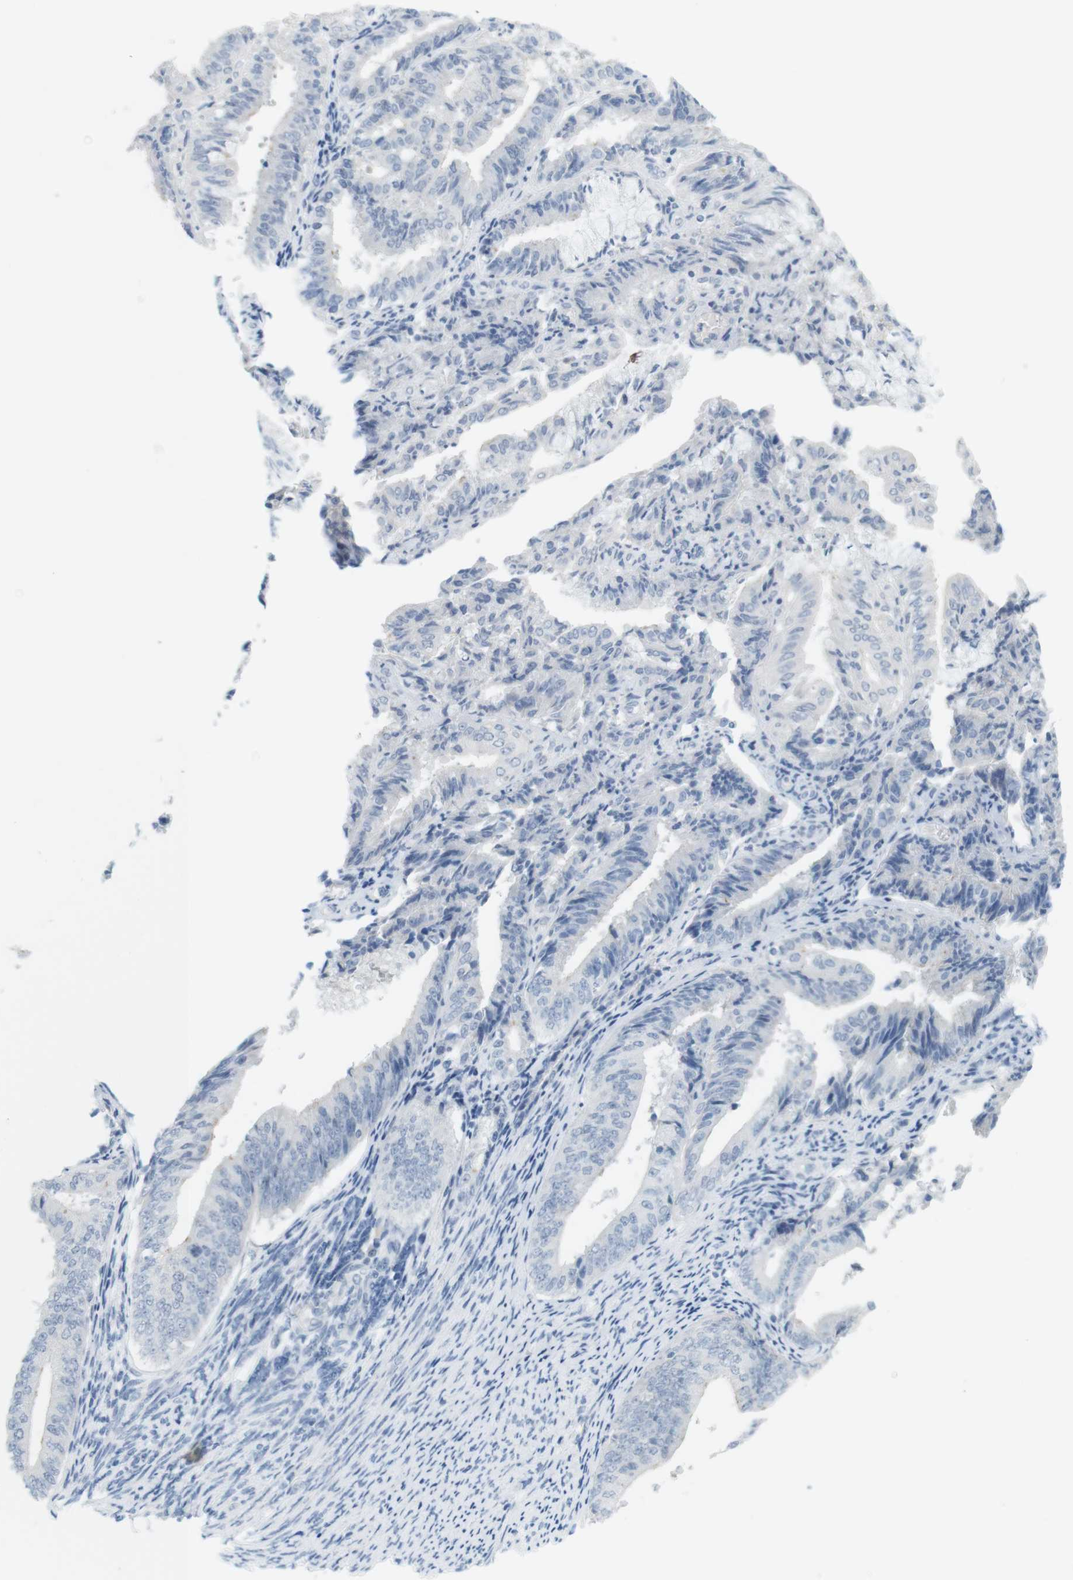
{"staining": {"intensity": "negative", "quantity": "none", "location": "none"}, "tissue": "endometrial cancer", "cell_type": "Tumor cells", "image_type": "cancer", "snomed": [{"axis": "morphology", "description": "Adenocarcinoma, NOS"}, {"axis": "topography", "description": "Endometrium"}], "caption": "Tumor cells show no significant protein positivity in endometrial cancer.", "gene": "CREB3L2", "patient": {"sex": "female", "age": 63}}